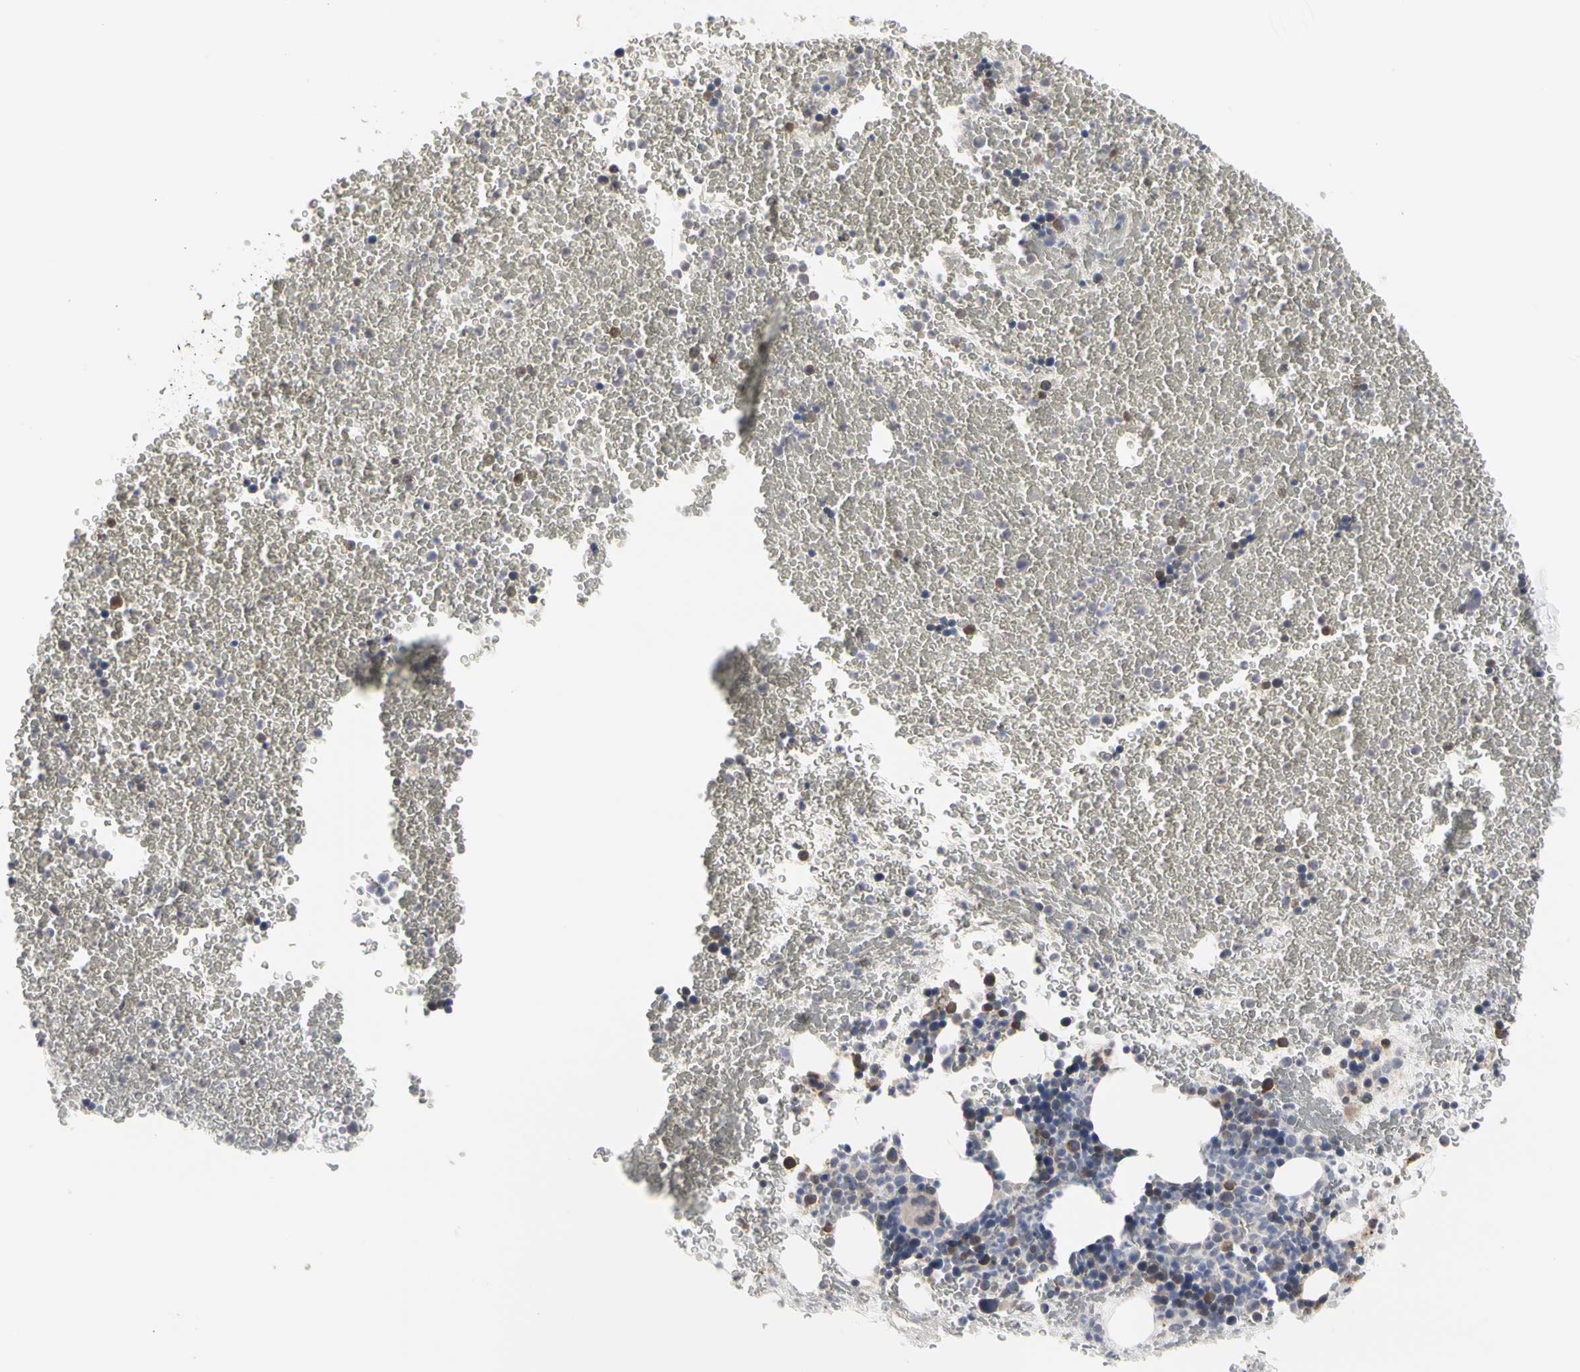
{"staining": {"intensity": "moderate", "quantity": "<25%", "location": "cytoplasmic/membranous"}, "tissue": "bone marrow", "cell_type": "Hematopoietic cells", "image_type": "normal", "snomed": [{"axis": "morphology", "description": "Normal tissue, NOS"}, {"axis": "topography", "description": "Bone marrow"}], "caption": "The photomicrograph reveals staining of normal bone marrow, revealing moderate cytoplasmic/membranous protein positivity (brown color) within hematopoietic cells.", "gene": "TSKU", "patient": {"sex": "female", "age": 53}}